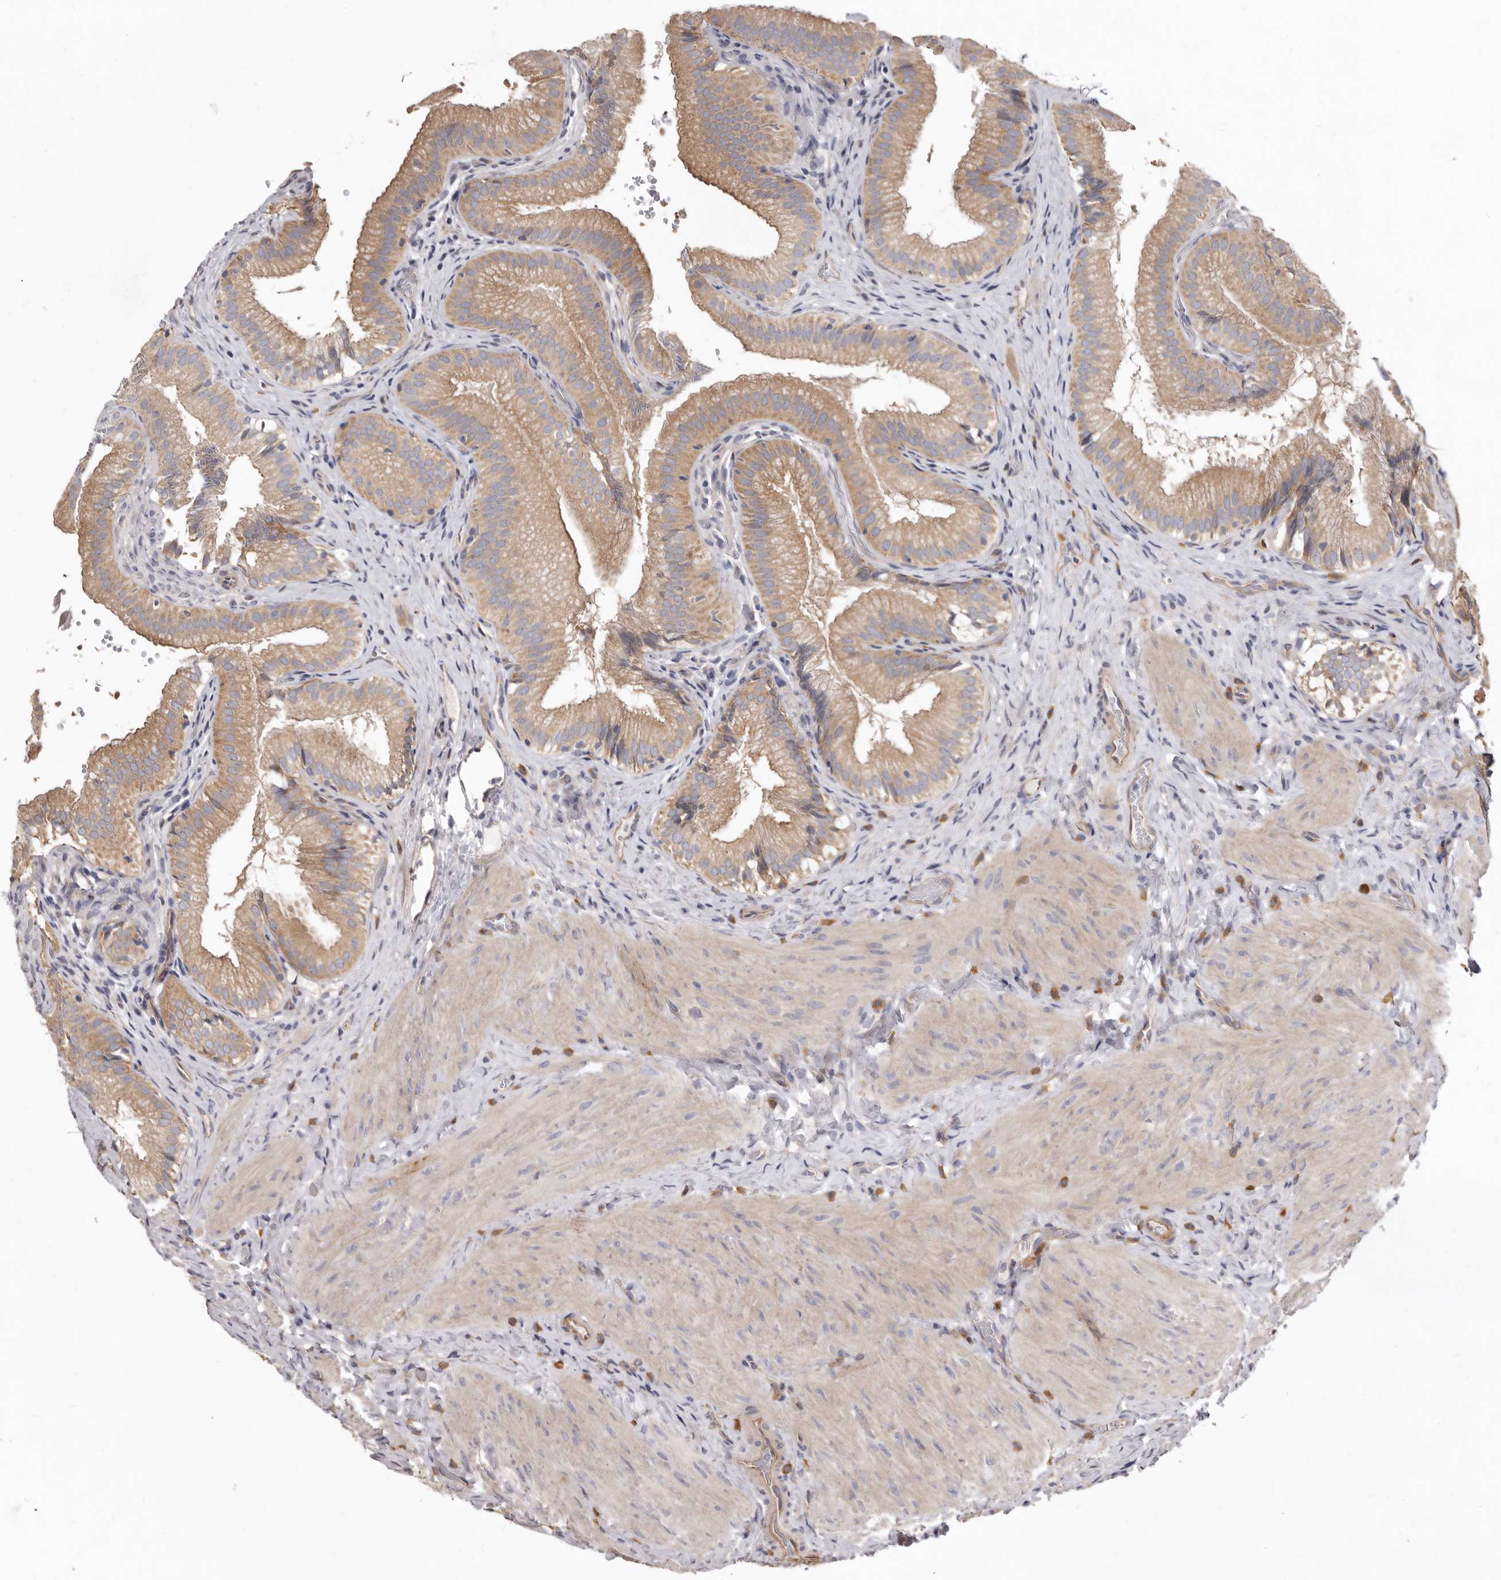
{"staining": {"intensity": "moderate", "quantity": ">75%", "location": "cytoplasmic/membranous"}, "tissue": "gallbladder", "cell_type": "Glandular cells", "image_type": "normal", "snomed": [{"axis": "morphology", "description": "Normal tissue, NOS"}, {"axis": "topography", "description": "Gallbladder"}], "caption": "Gallbladder stained with DAB immunohistochemistry (IHC) displays medium levels of moderate cytoplasmic/membranous staining in approximately >75% of glandular cells. (DAB (3,3'-diaminobenzidine) = brown stain, brightfield microscopy at high magnification).", "gene": "FMO2", "patient": {"sex": "female", "age": 30}}